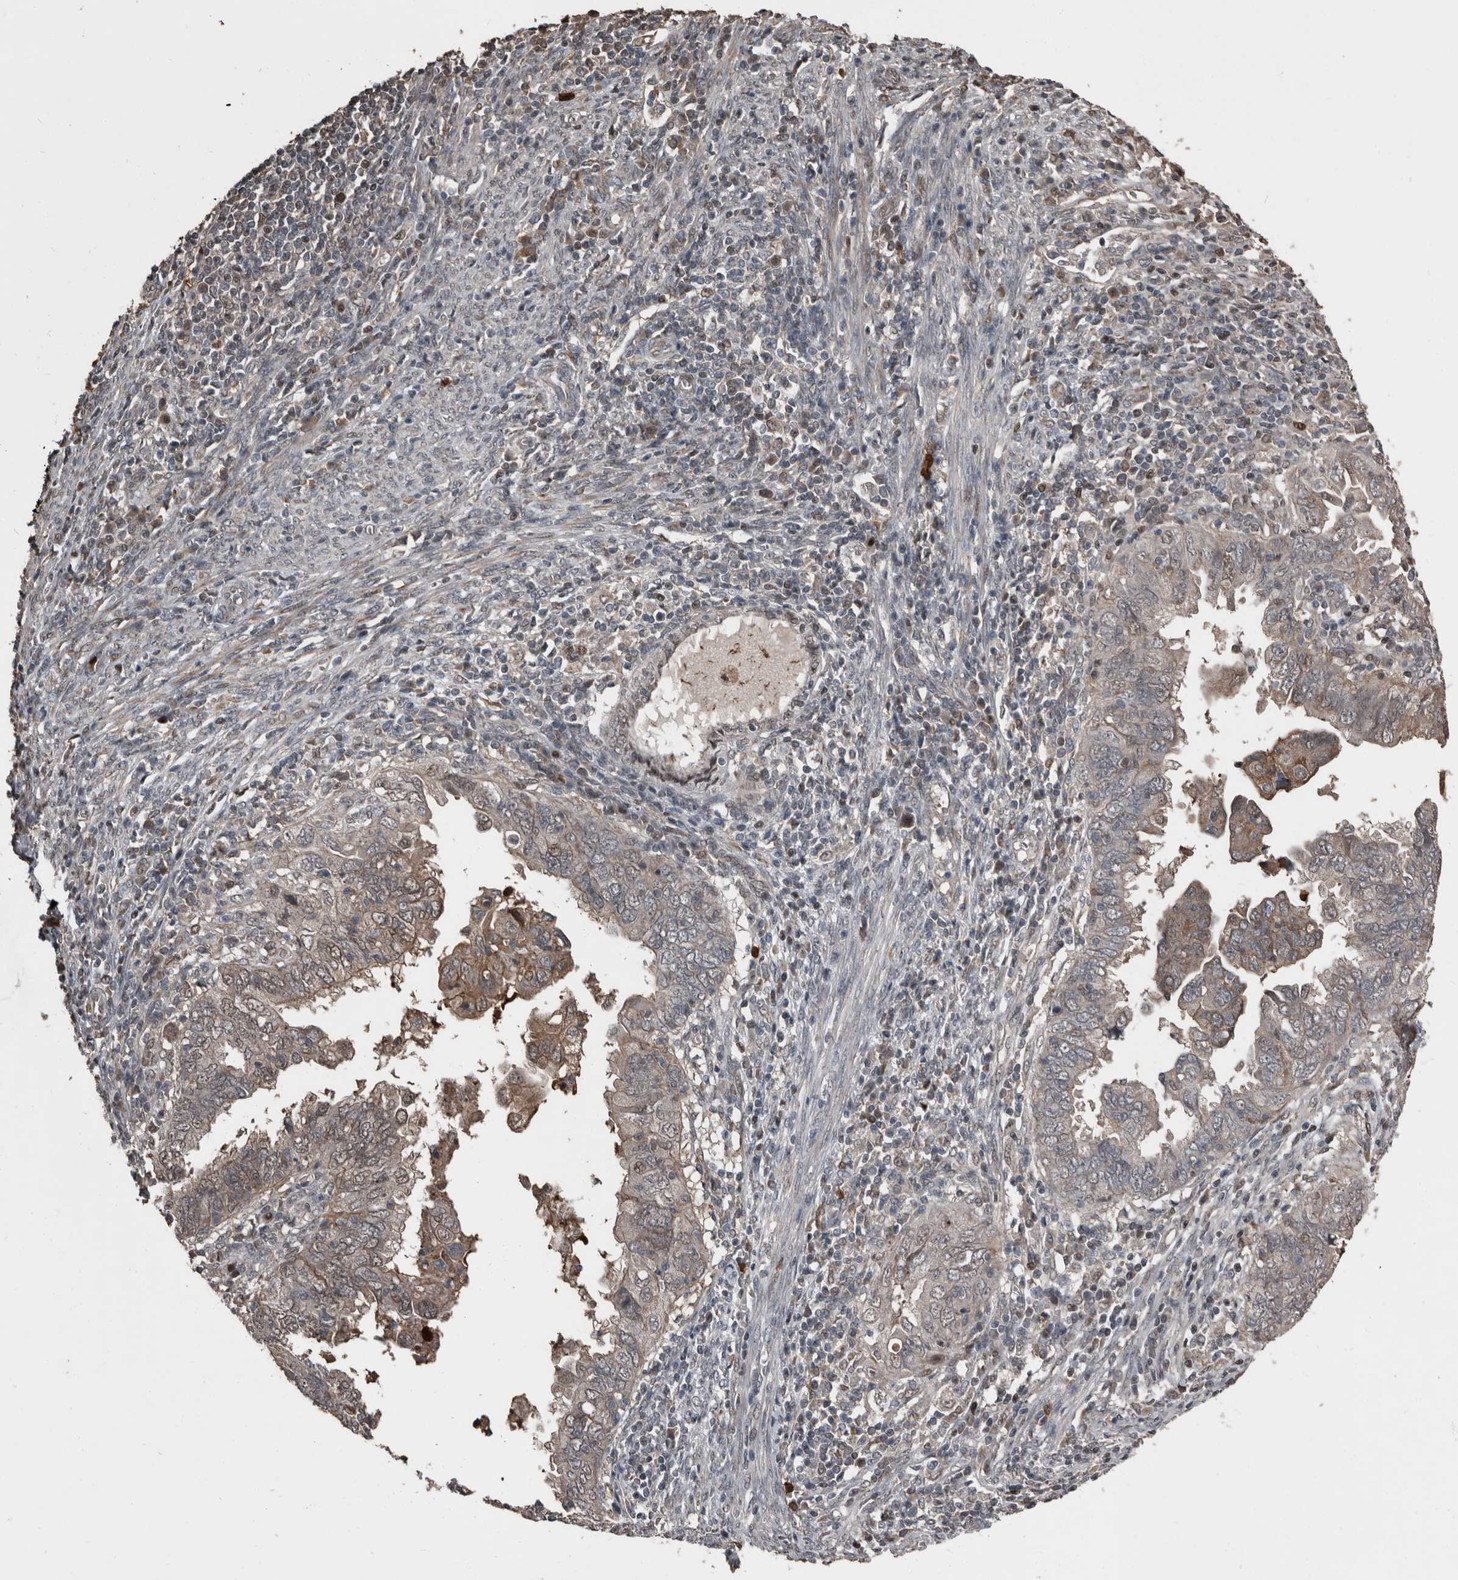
{"staining": {"intensity": "weak", "quantity": "25%-75%", "location": "cytoplasmic/membranous,nuclear"}, "tissue": "endometrial cancer", "cell_type": "Tumor cells", "image_type": "cancer", "snomed": [{"axis": "morphology", "description": "Adenocarcinoma, NOS"}, {"axis": "topography", "description": "Uterus"}], "caption": "Tumor cells demonstrate low levels of weak cytoplasmic/membranous and nuclear positivity in about 25%-75% of cells in endometrial adenocarcinoma.", "gene": "FSBP", "patient": {"sex": "female", "age": 77}}